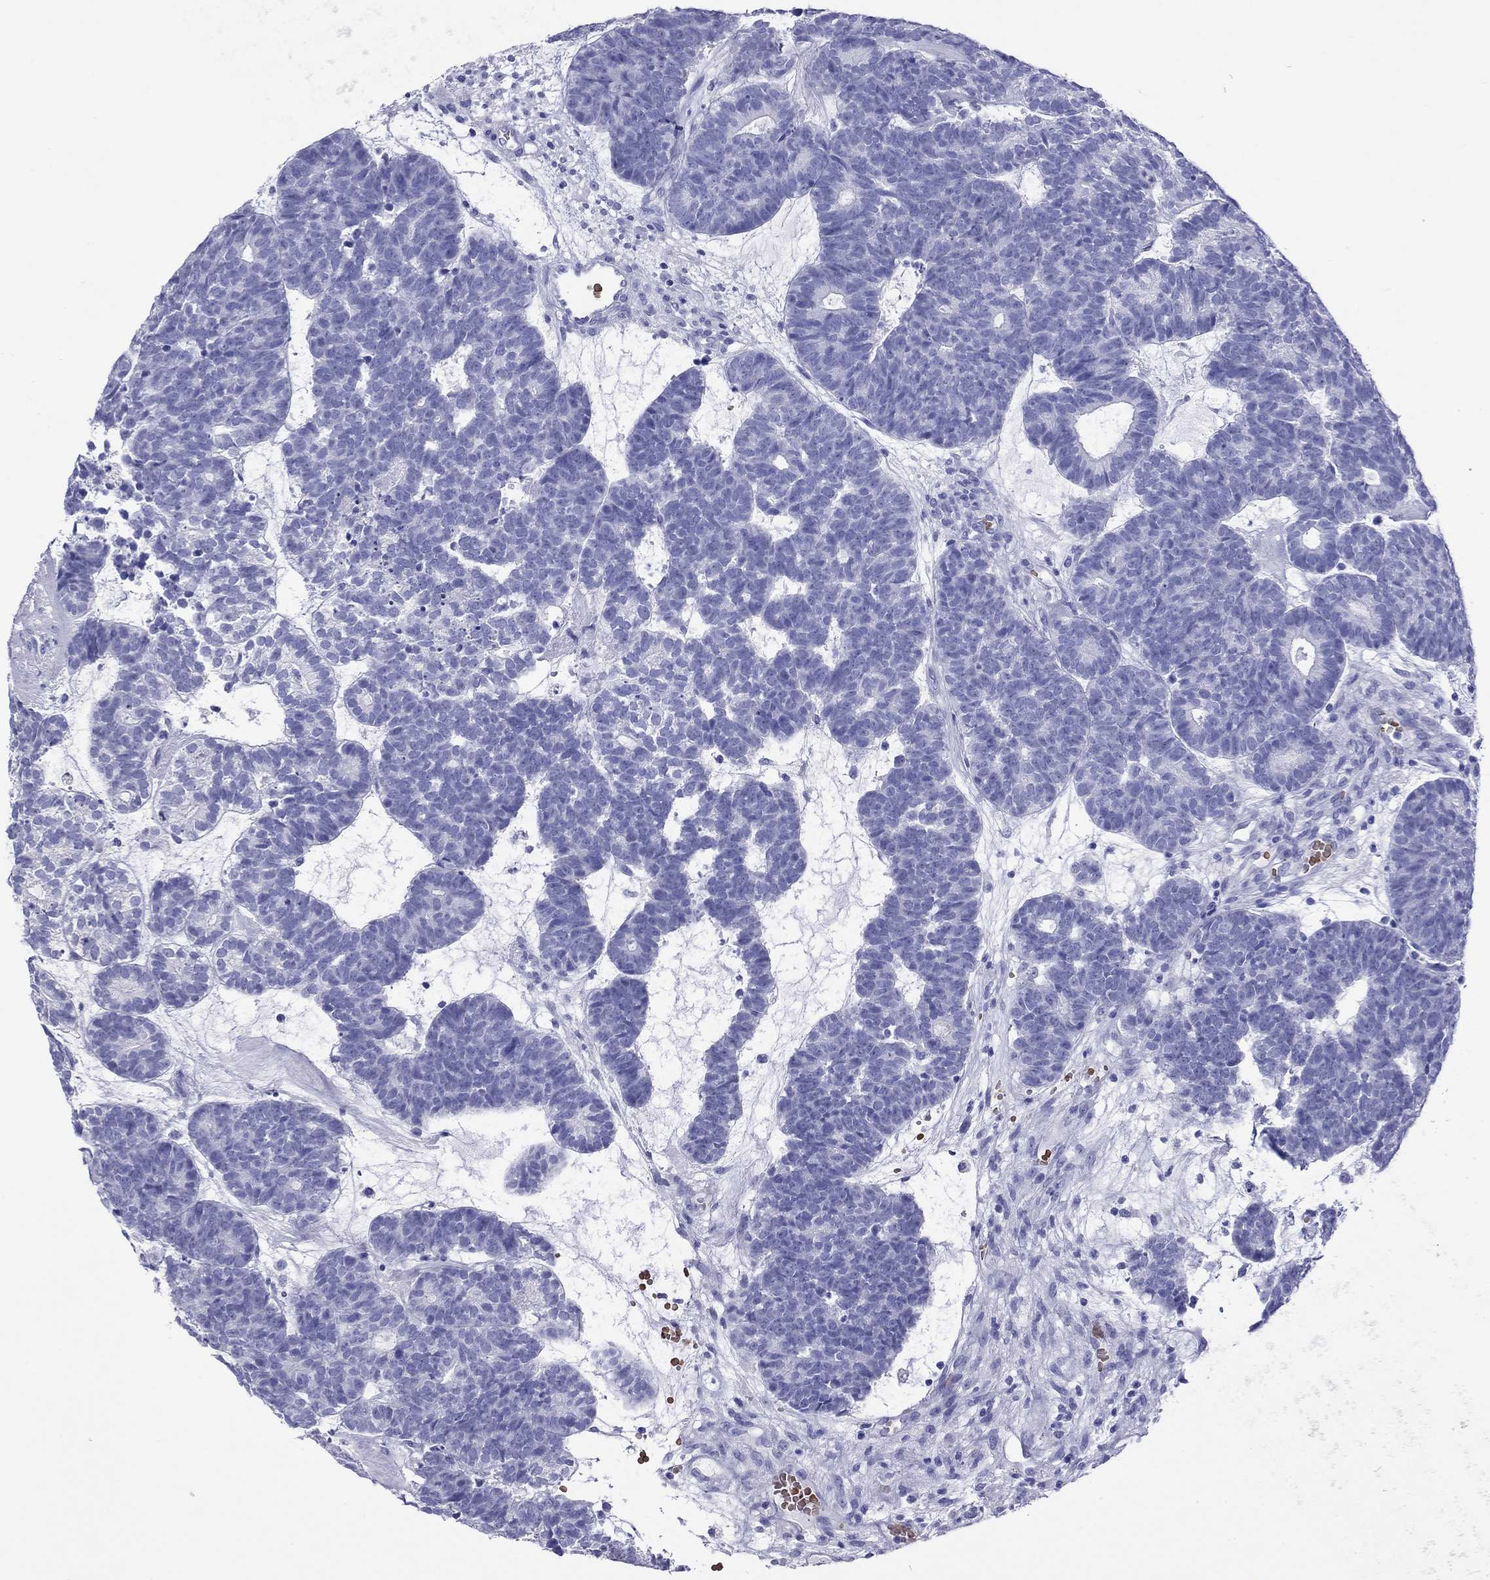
{"staining": {"intensity": "negative", "quantity": "none", "location": "none"}, "tissue": "head and neck cancer", "cell_type": "Tumor cells", "image_type": "cancer", "snomed": [{"axis": "morphology", "description": "Adenocarcinoma, NOS"}, {"axis": "topography", "description": "Head-Neck"}], "caption": "Tumor cells show no significant staining in head and neck adenocarcinoma.", "gene": "PTPRN", "patient": {"sex": "female", "age": 81}}